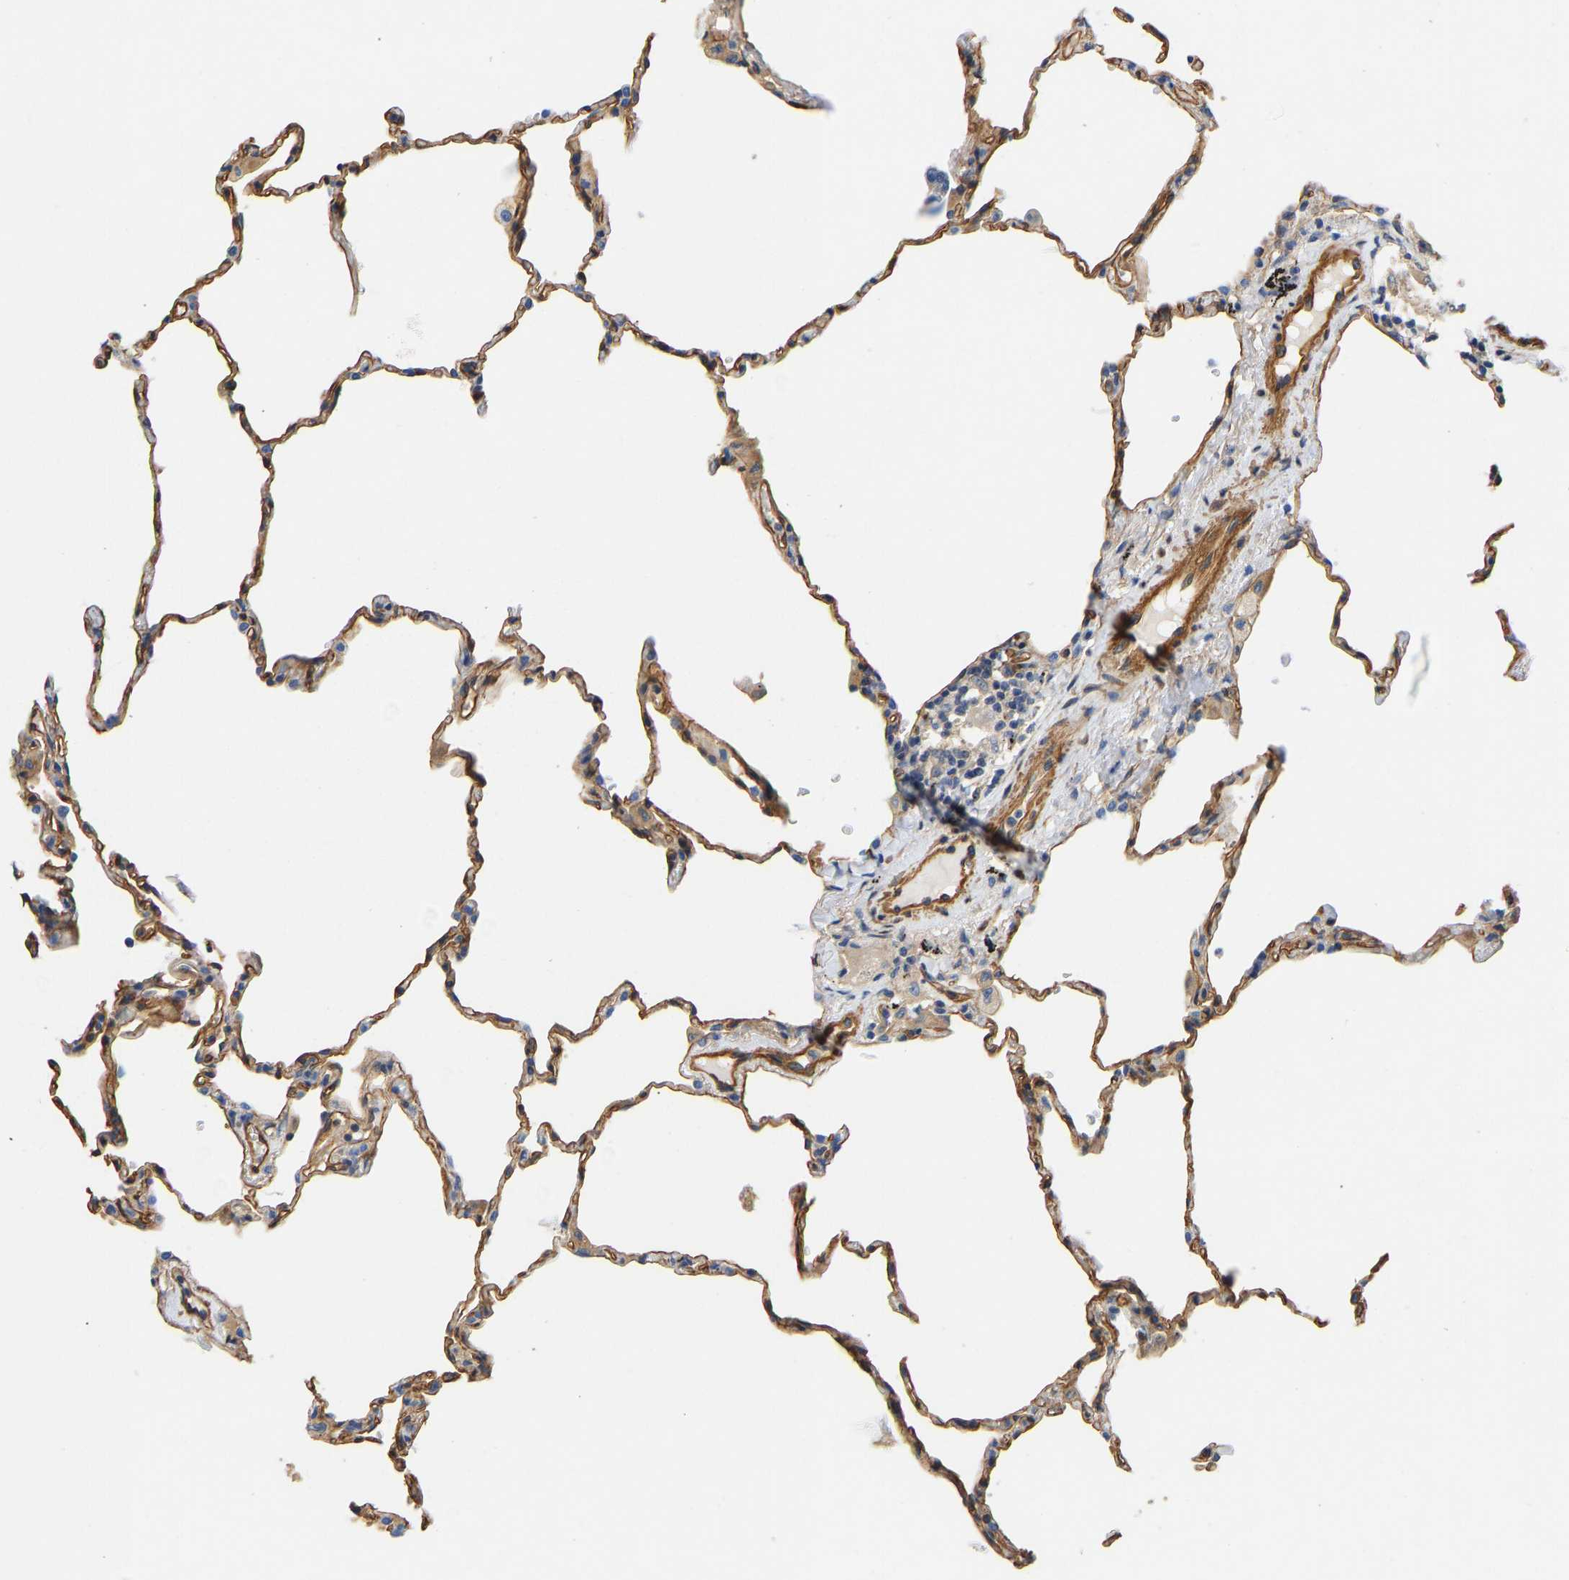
{"staining": {"intensity": "moderate", "quantity": "25%-75%", "location": "cytoplasmic/membranous"}, "tissue": "lung", "cell_type": "Alveolar cells", "image_type": "normal", "snomed": [{"axis": "morphology", "description": "Normal tissue, NOS"}, {"axis": "topography", "description": "Lung"}], "caption": "Protein staining of benign lung displays moderate cytoplasmic/membranous staining in approximately 25%-75% of alveolar cells. The protein is stained brown, and the nuclei are stained in blue (DAB IHC with brightfield microscopy, high magnification).", "gene": "ELMO2", "patient": {"sex": "male", "age": 59}}